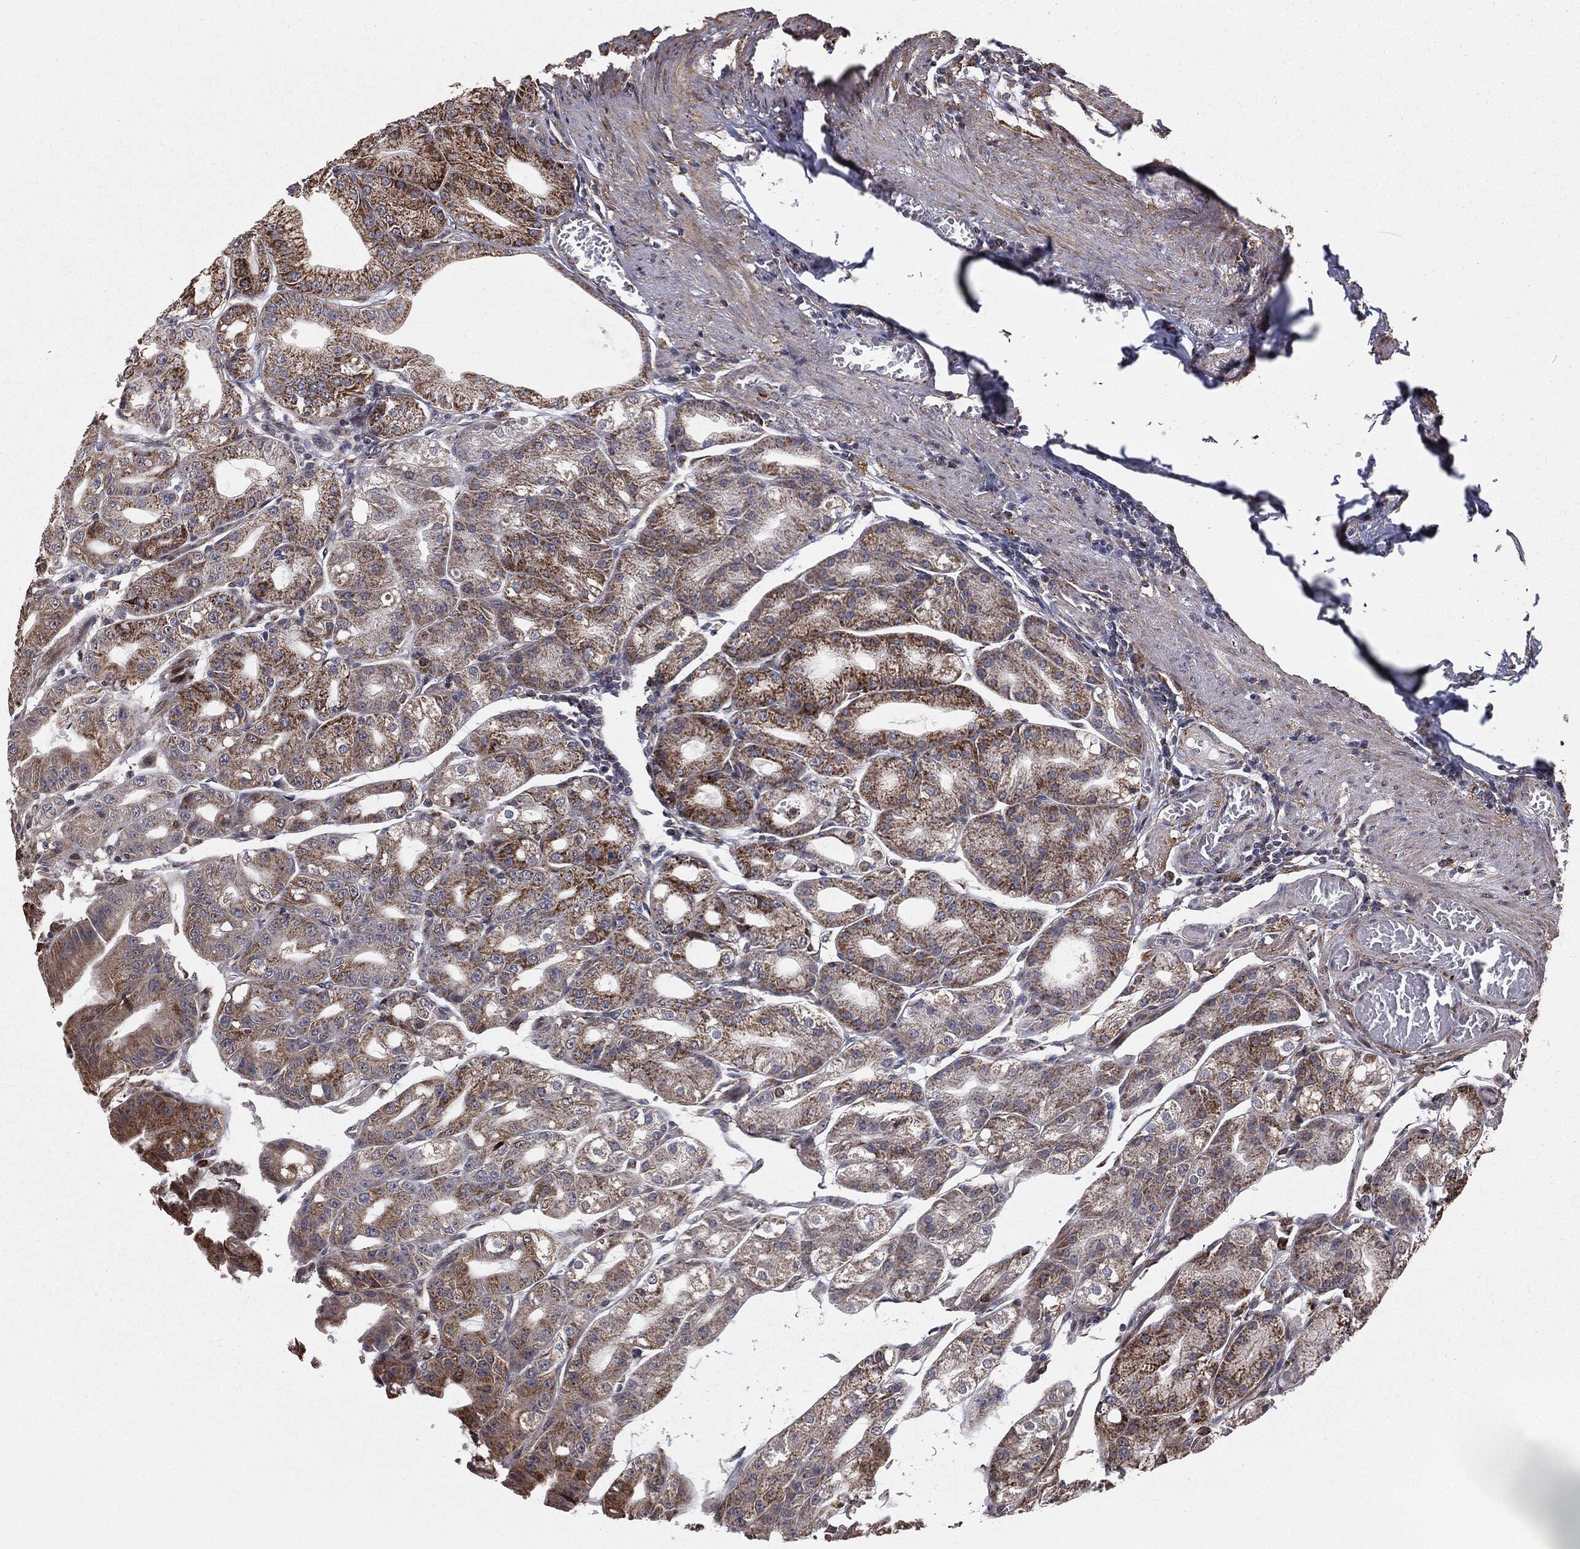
{"staining": {"intensity": "moderate", "quantity": "25%-75%", "location": "cytoplasmic/membranous"}, "tissue": "stomach", "cell_type": "Glandular cells", "image_type": "normal", "snomed": [{"axis": "morphology", "description": "Normal tissue, NOS"}, {"axis": "topography", "description": "Stomach"}], "caption": "A histopathology image showing moderate cytoplasmic/membranous expression in about 25%-75% of glandular cells in benign stomach, as visualized by brown immunohistochemical staining.", "gene": "CHCHD2", "patient": {"sex": "male", "age": 71}}